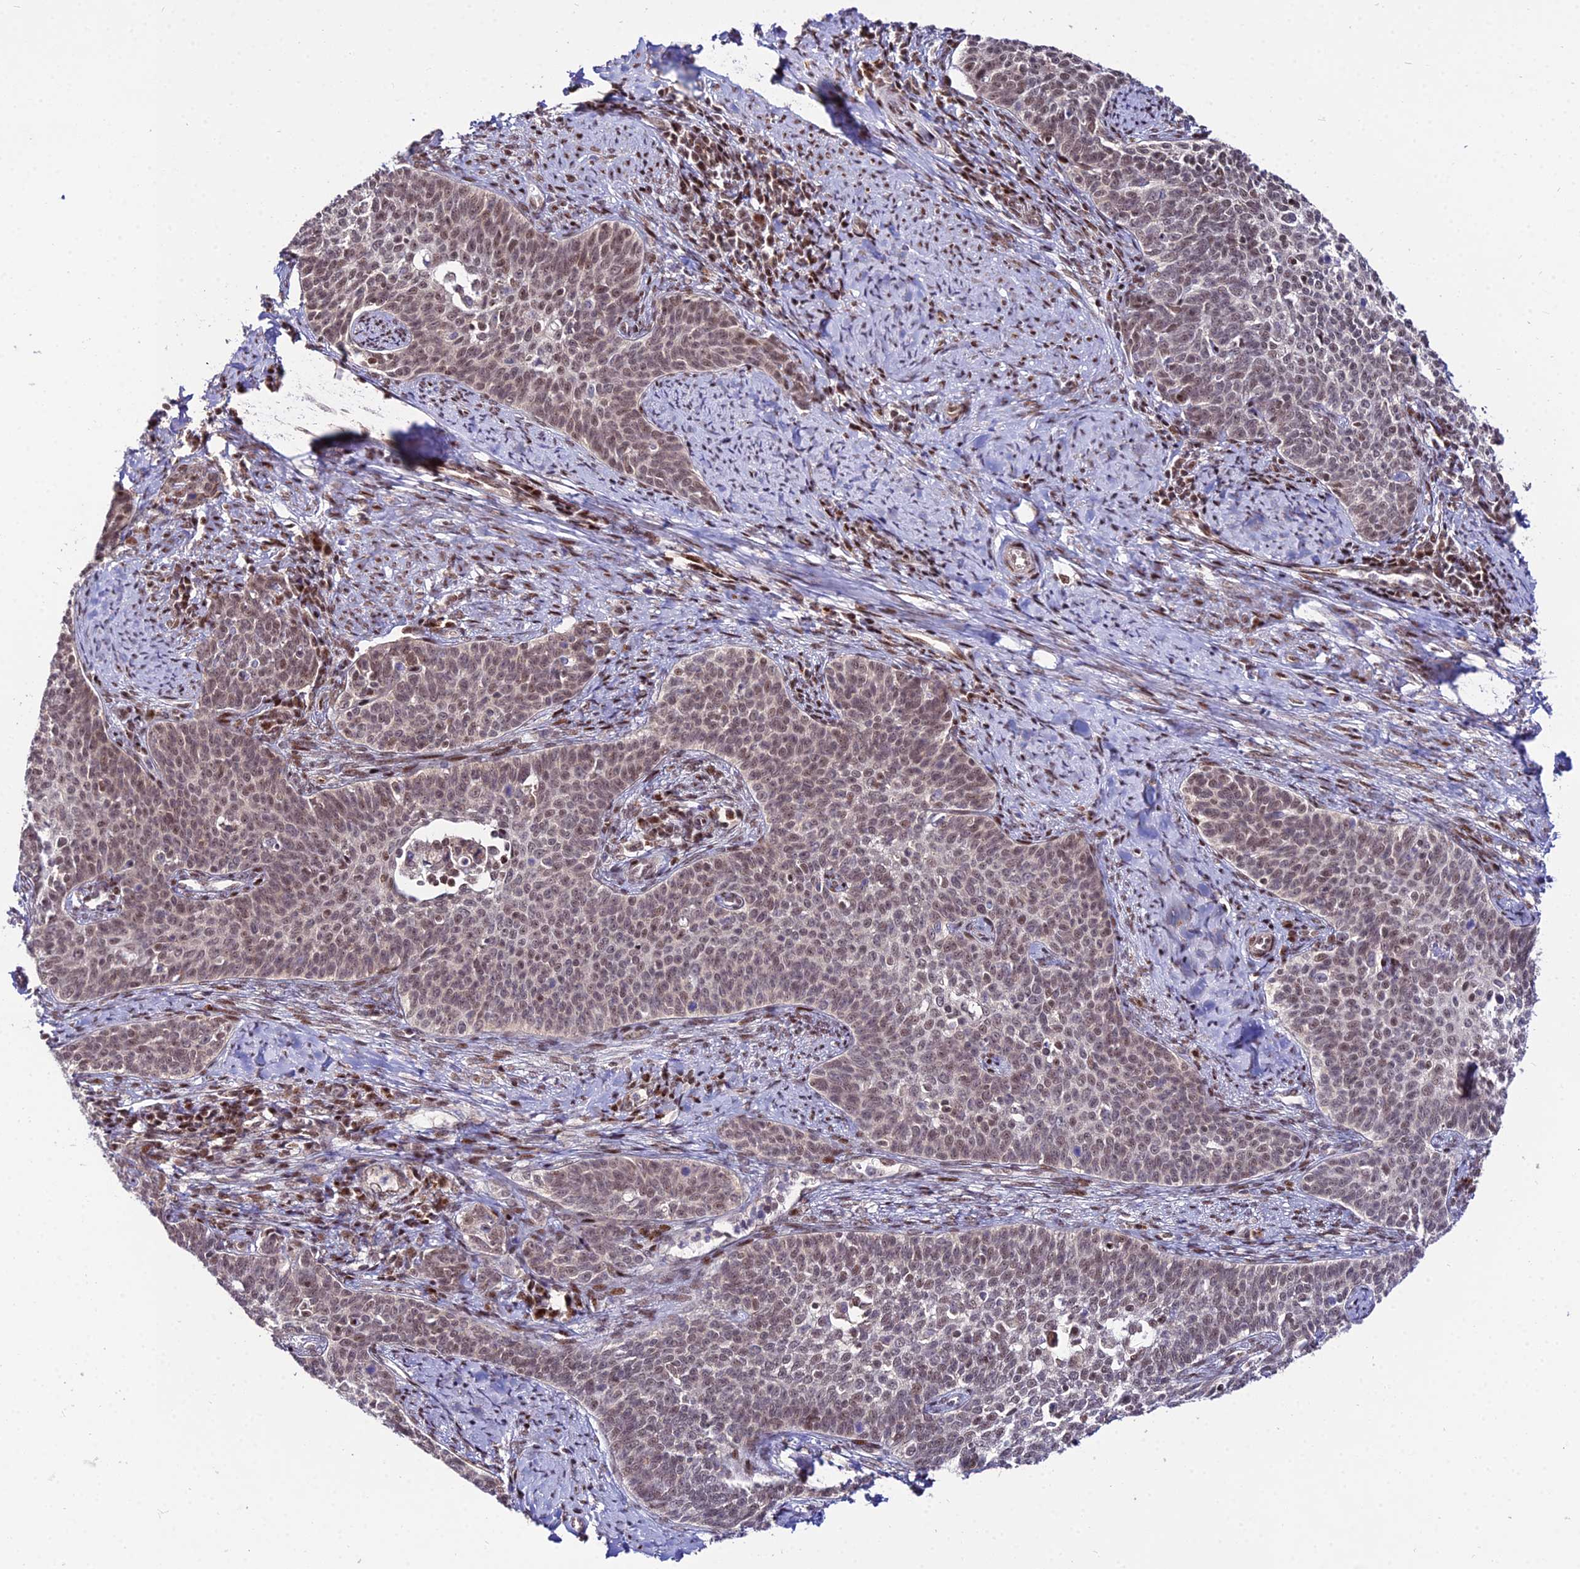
{"staining": {"intensity": "weak", "quantity": ">75%", "location": "nuclear"}, "tissue": "cervical cancer", "cell_type": "Tumor cells", "image_type": "cancer", "snomed": [{"axis": "morphology", "description": "Squamous cell carcinoma, NOS"}, {"axis": "topography", "description": "Cervix"}], "caption": "Approximately >75% of tumor cells in cervical cancer display weak nuclear protein positivity as visualized by brown immunohistochemical staining.", "gene": "CIB3", "patient": {"sex": "female", "age": 39}}